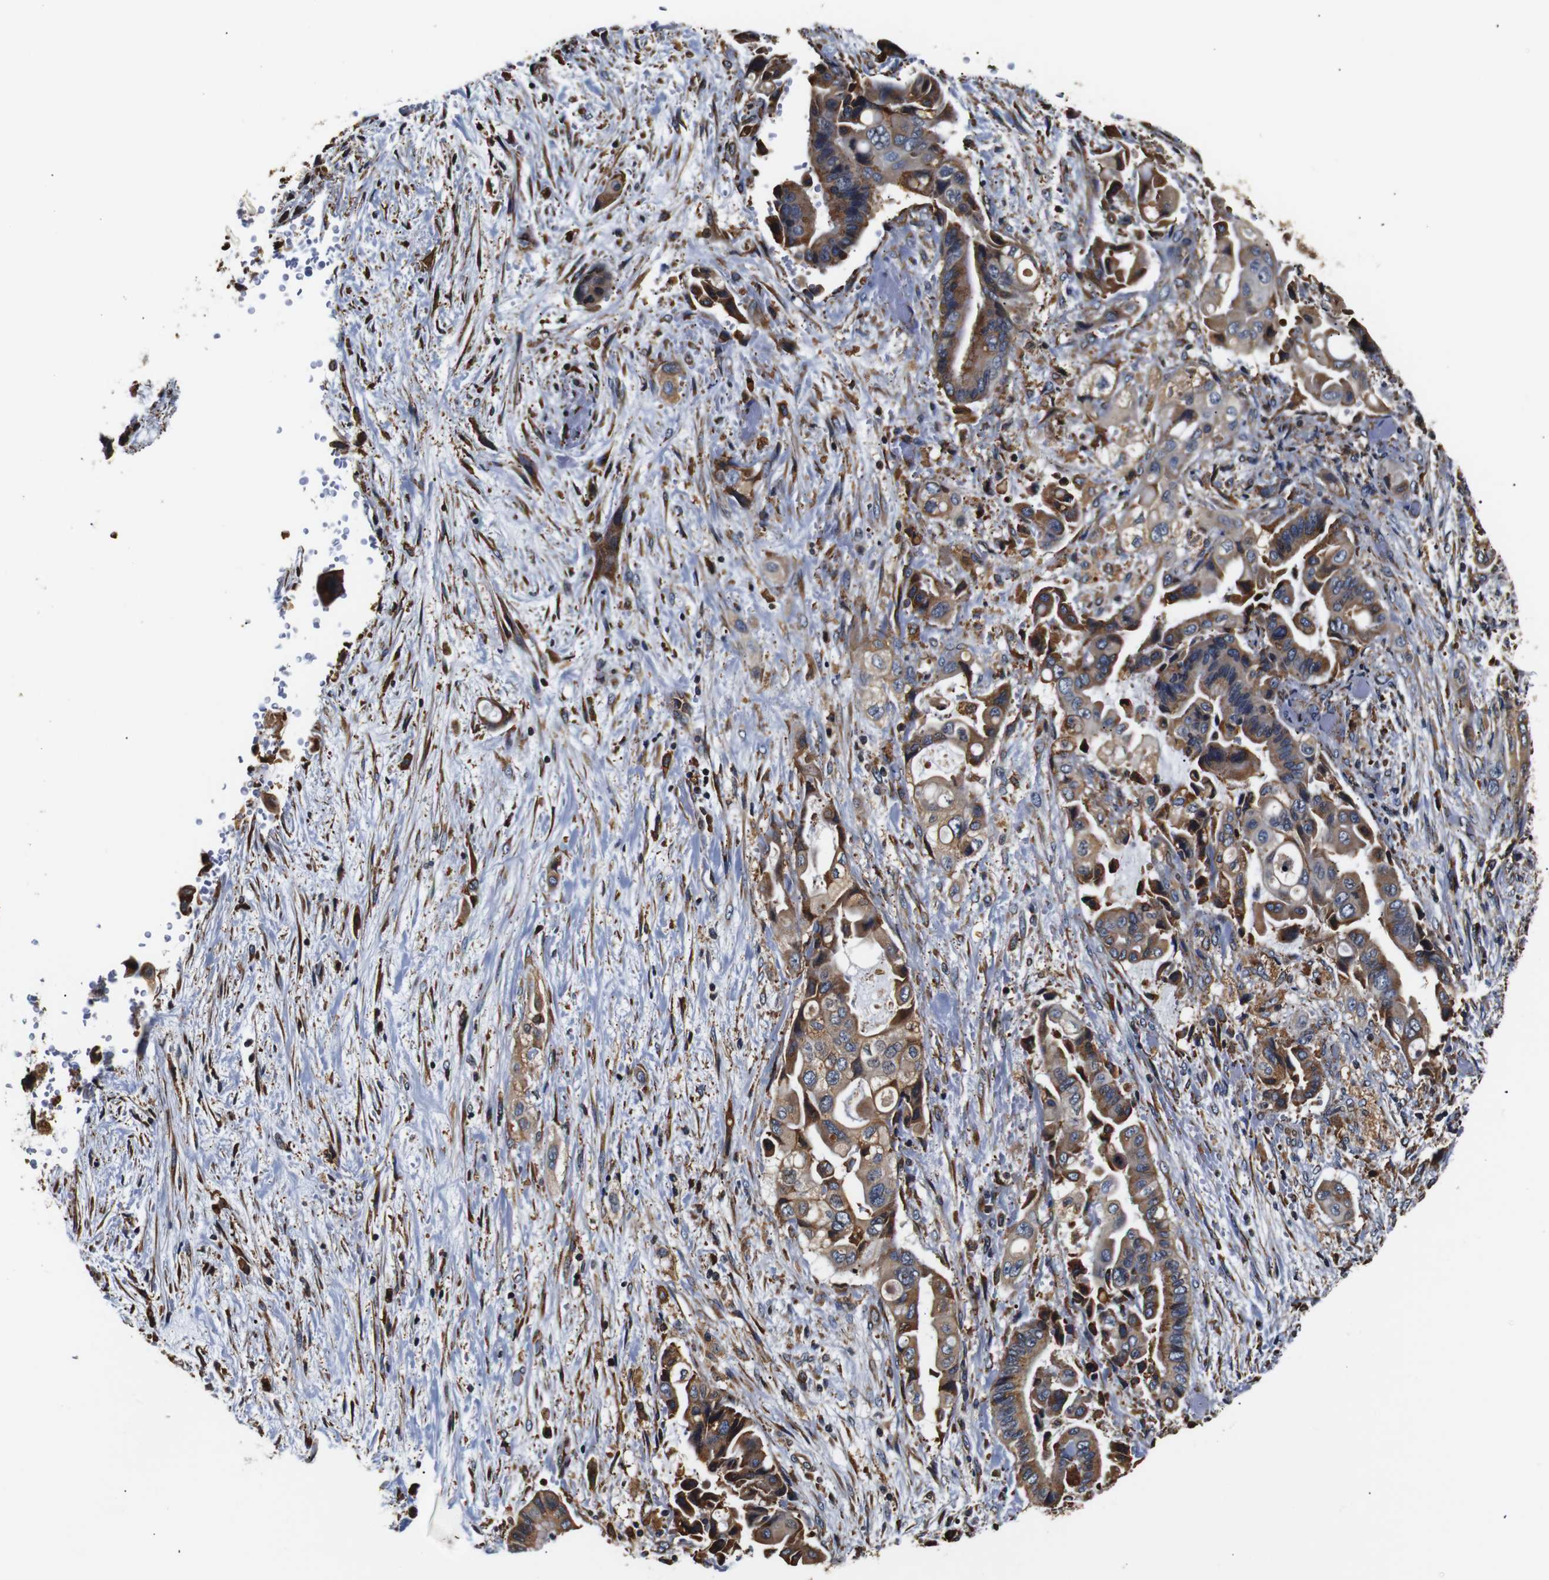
{"staining": {"intensity": "weak", "quantity": ">75%", "location": "cytoplasmic/membranous"}, "tissue": "liver cancer", "cell_type": "Tumor cells", "image_type": "cancer", "snomed": [{"axis": "morphology", "description": "Cholangiocarcinoma"}, {"axis": "topography", "description": "Liver"}], "caption": "Liver cancer (cholangiocarcinoma) stained with DAB immunohistochemistry (IHC) demonstrates low levels of weak cytoplasmic/membranous staining in approximately >75% of tumor cells.", "gene": "HHIP", "patient": {"sex": "female", "age": 61}}